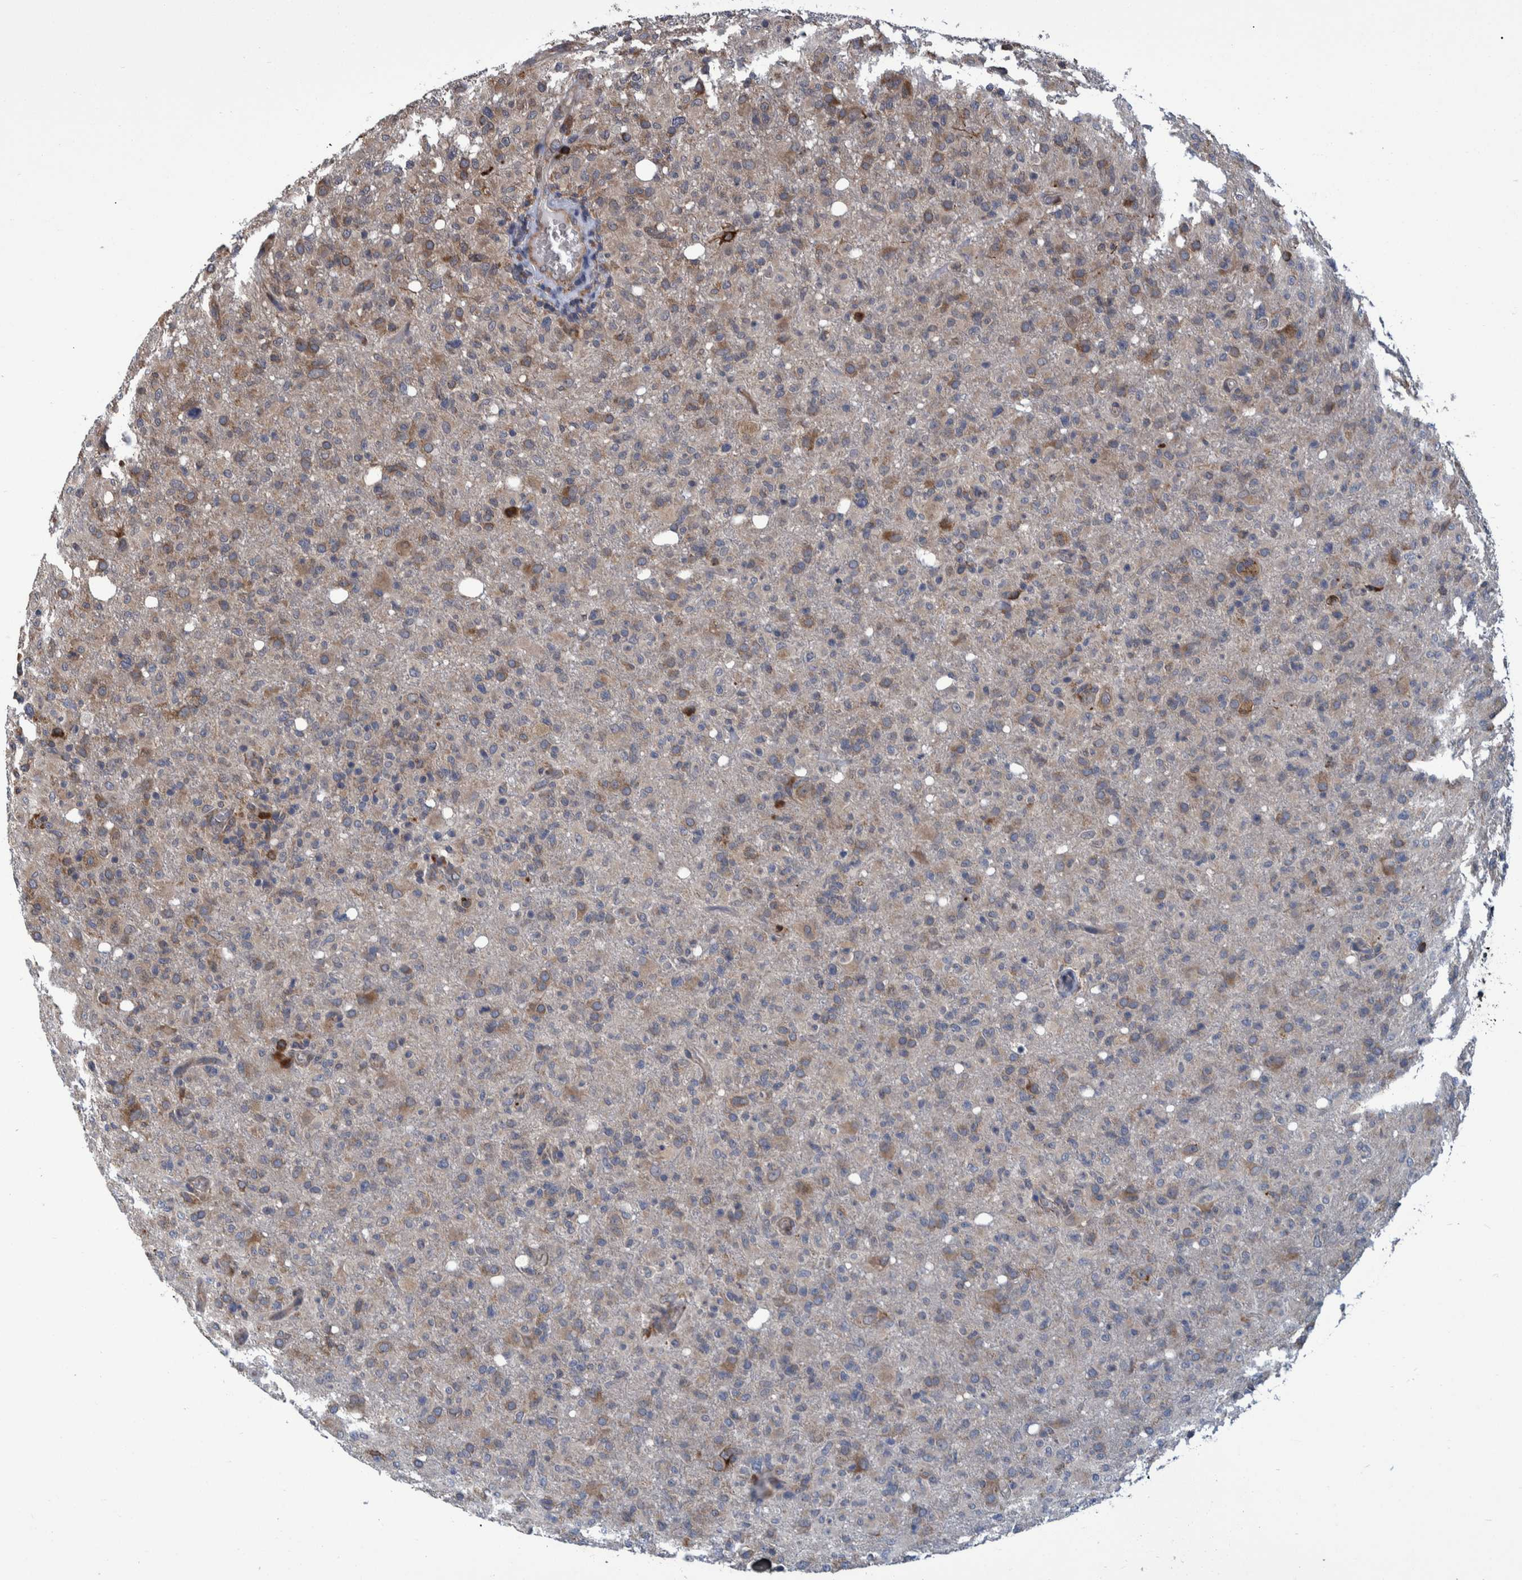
{"staining": {"intensity": "weak", "quantity": "25%-75%", "location": "cytoplasmic/membranous"}, "tissue": "glioma", "cell_type": "Tumor cells", "image_type": "cancer", "snomed": [{"axis": "morphology", "description": "Glioma, malignant, High grade"}, {"axis": "topography", "description": "Brain"}], "caption": "This micrograph shows malignant glioma (high-grade) stained with immunohistochemistry (IHC) to label a protein in brown. The cytoplasmic/membranous of tumor cells show weak positivity for the protein. Nuclei are counter-stained blue.", "gene": "SPAG5", "patient": {"sex": "female", "age": 57}}